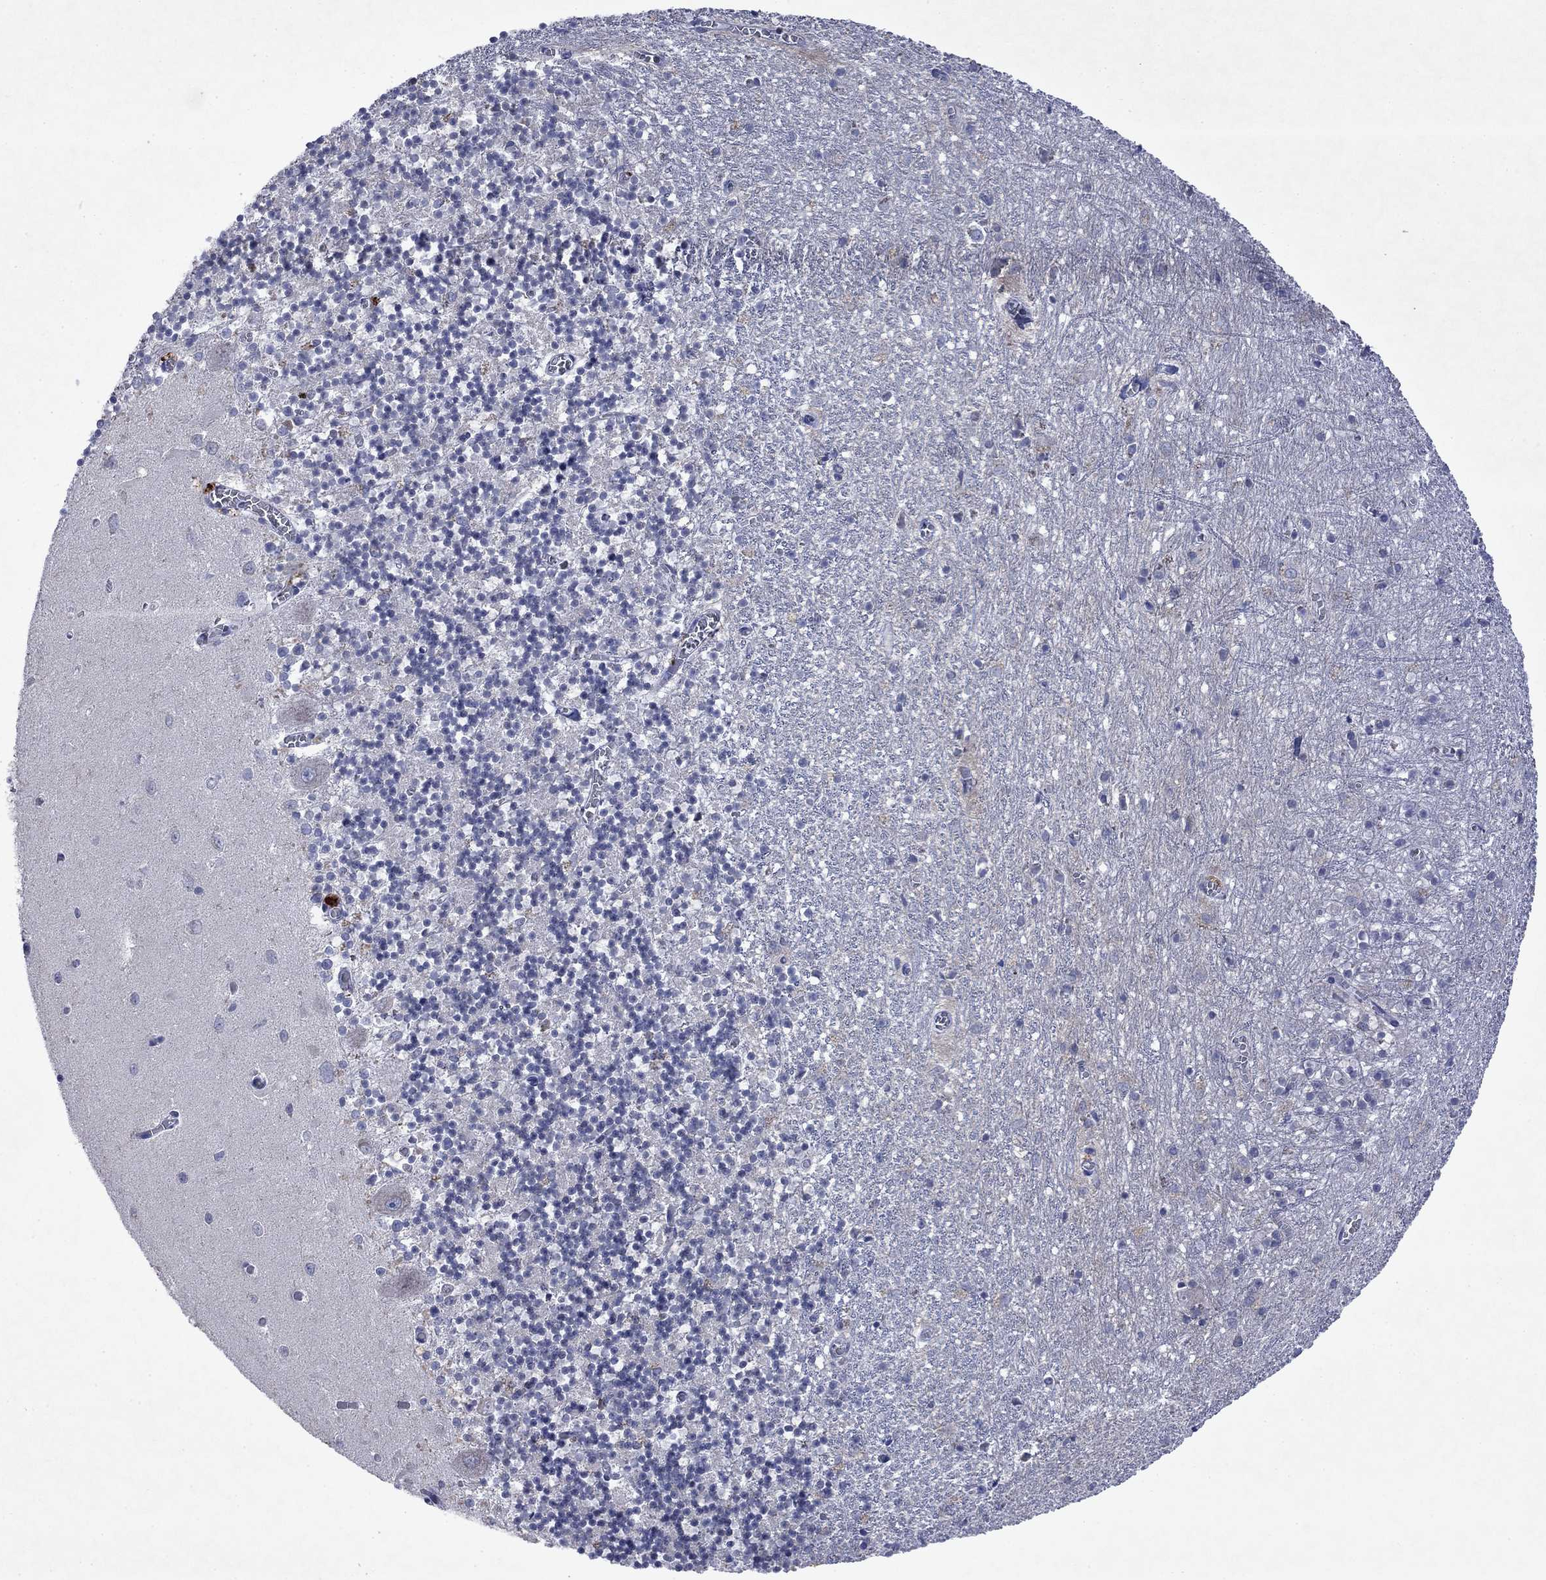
{"staining": {"intensity": "negative", "quantity": "none", "location": "none"}, "tissue": "cerebellum", "cell_type": "Cells in granular layer", "image_type": "normal", "snomed": [{"axis": "morphology", "description": "Normal tissue, NOS"}, {"axis": "topography", "description": "Cerebellum"}], "caption": "The histopathology image displays no significant staining in cells in granular layer of cerebellum.", "gene": "TMEM97", "patient": {"sex": "female", "age": 64}}